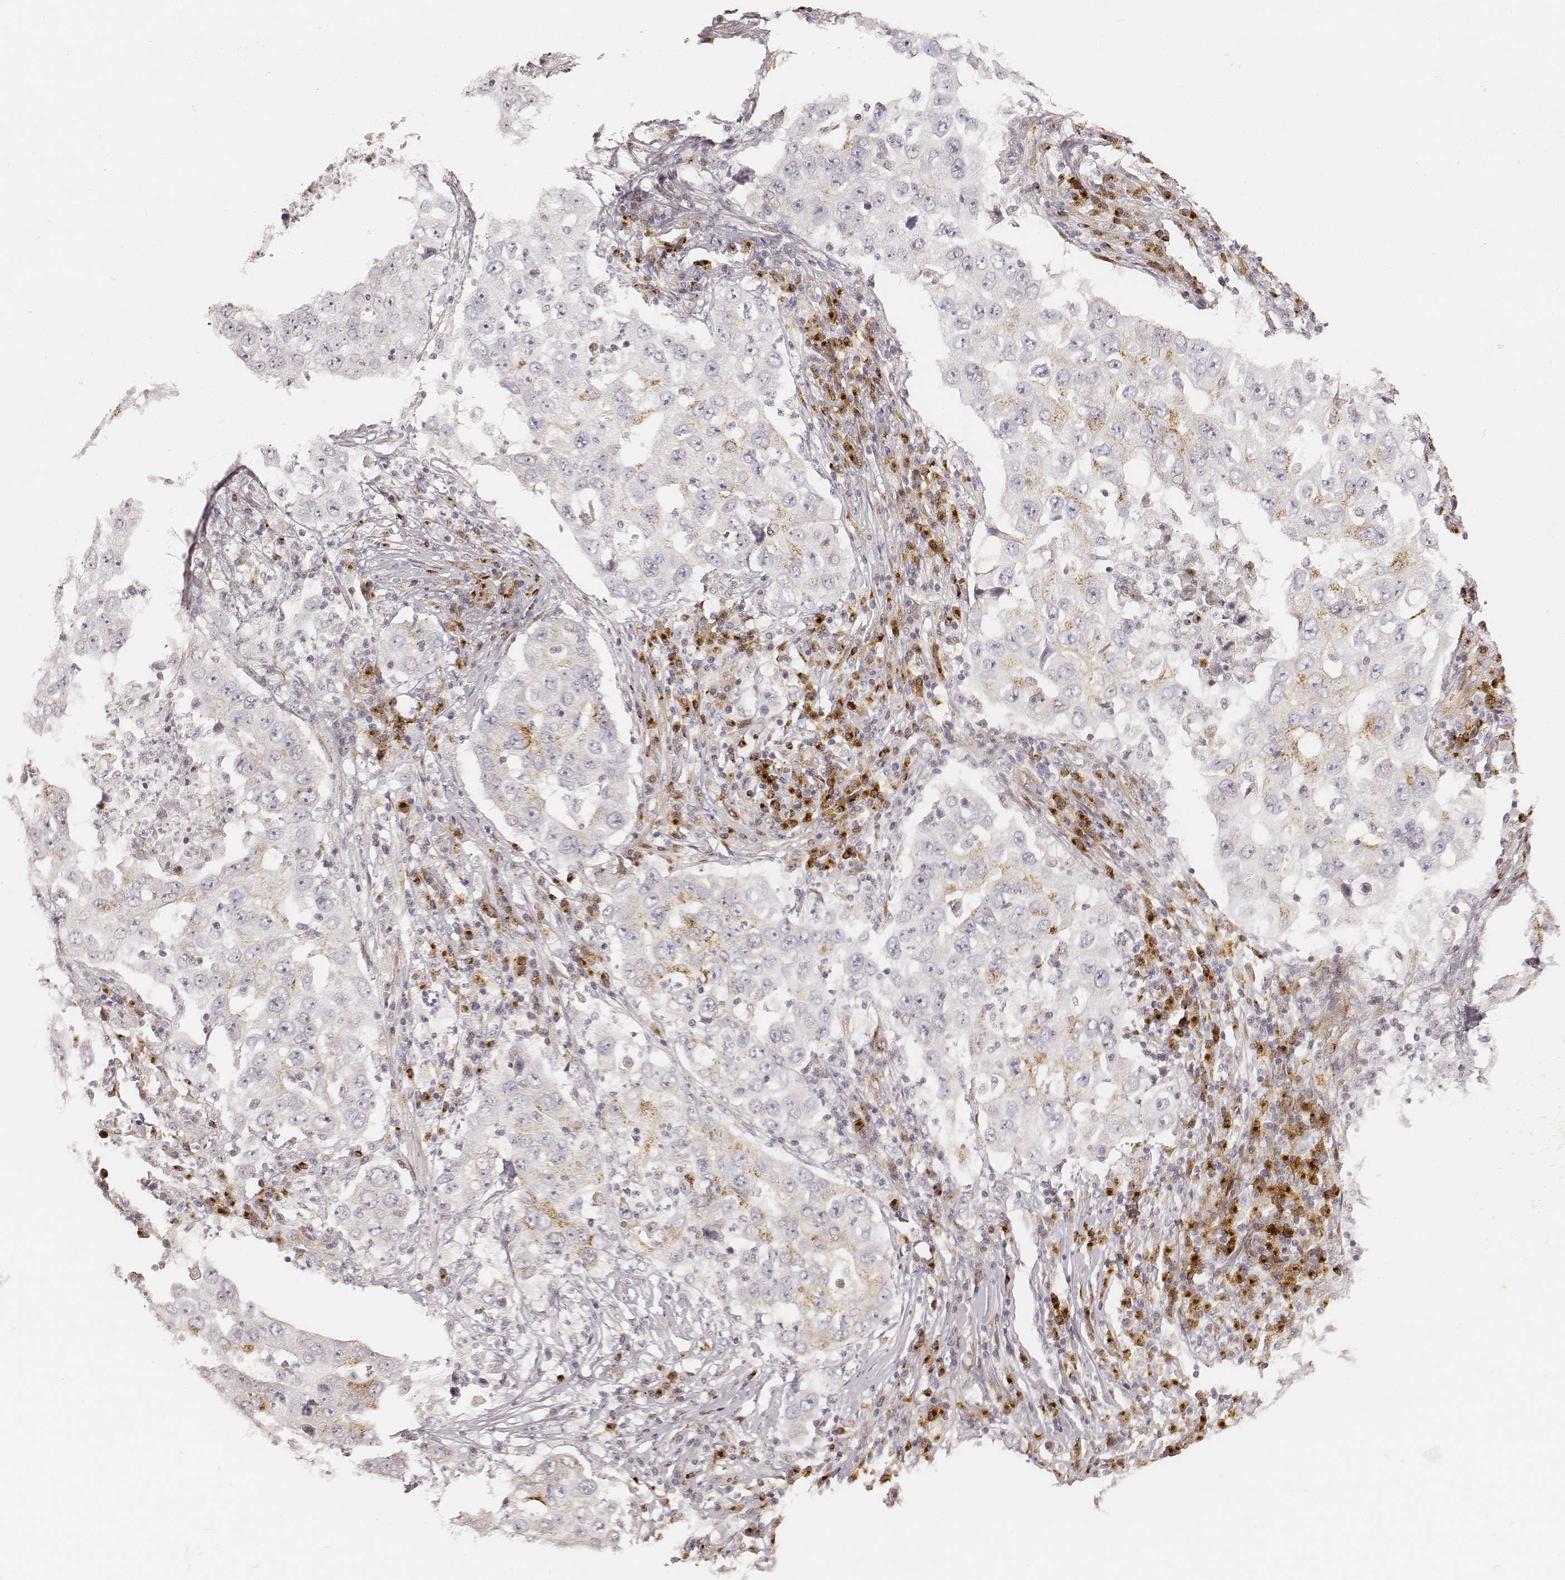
{"staining": {"intensity": "weak", "quantity": "<25%", "location": "cytoplasmic/membranous"}, "tissue": "lung cancer", "cell_type": "Tumor cells", "image_type": "cancer", "snomed": [{"axis": "morphology", "description": "Adenocarcinoma, NOS"}, {"axis": "topography", "description": "Lung"}], "caption": "Adenocarcinoma (lung) was stained to show a protein in brown. There is no significant positivity in tumor cells.", "gene": "GORASP2", "patient": {"sex": "male", "age": 73}}